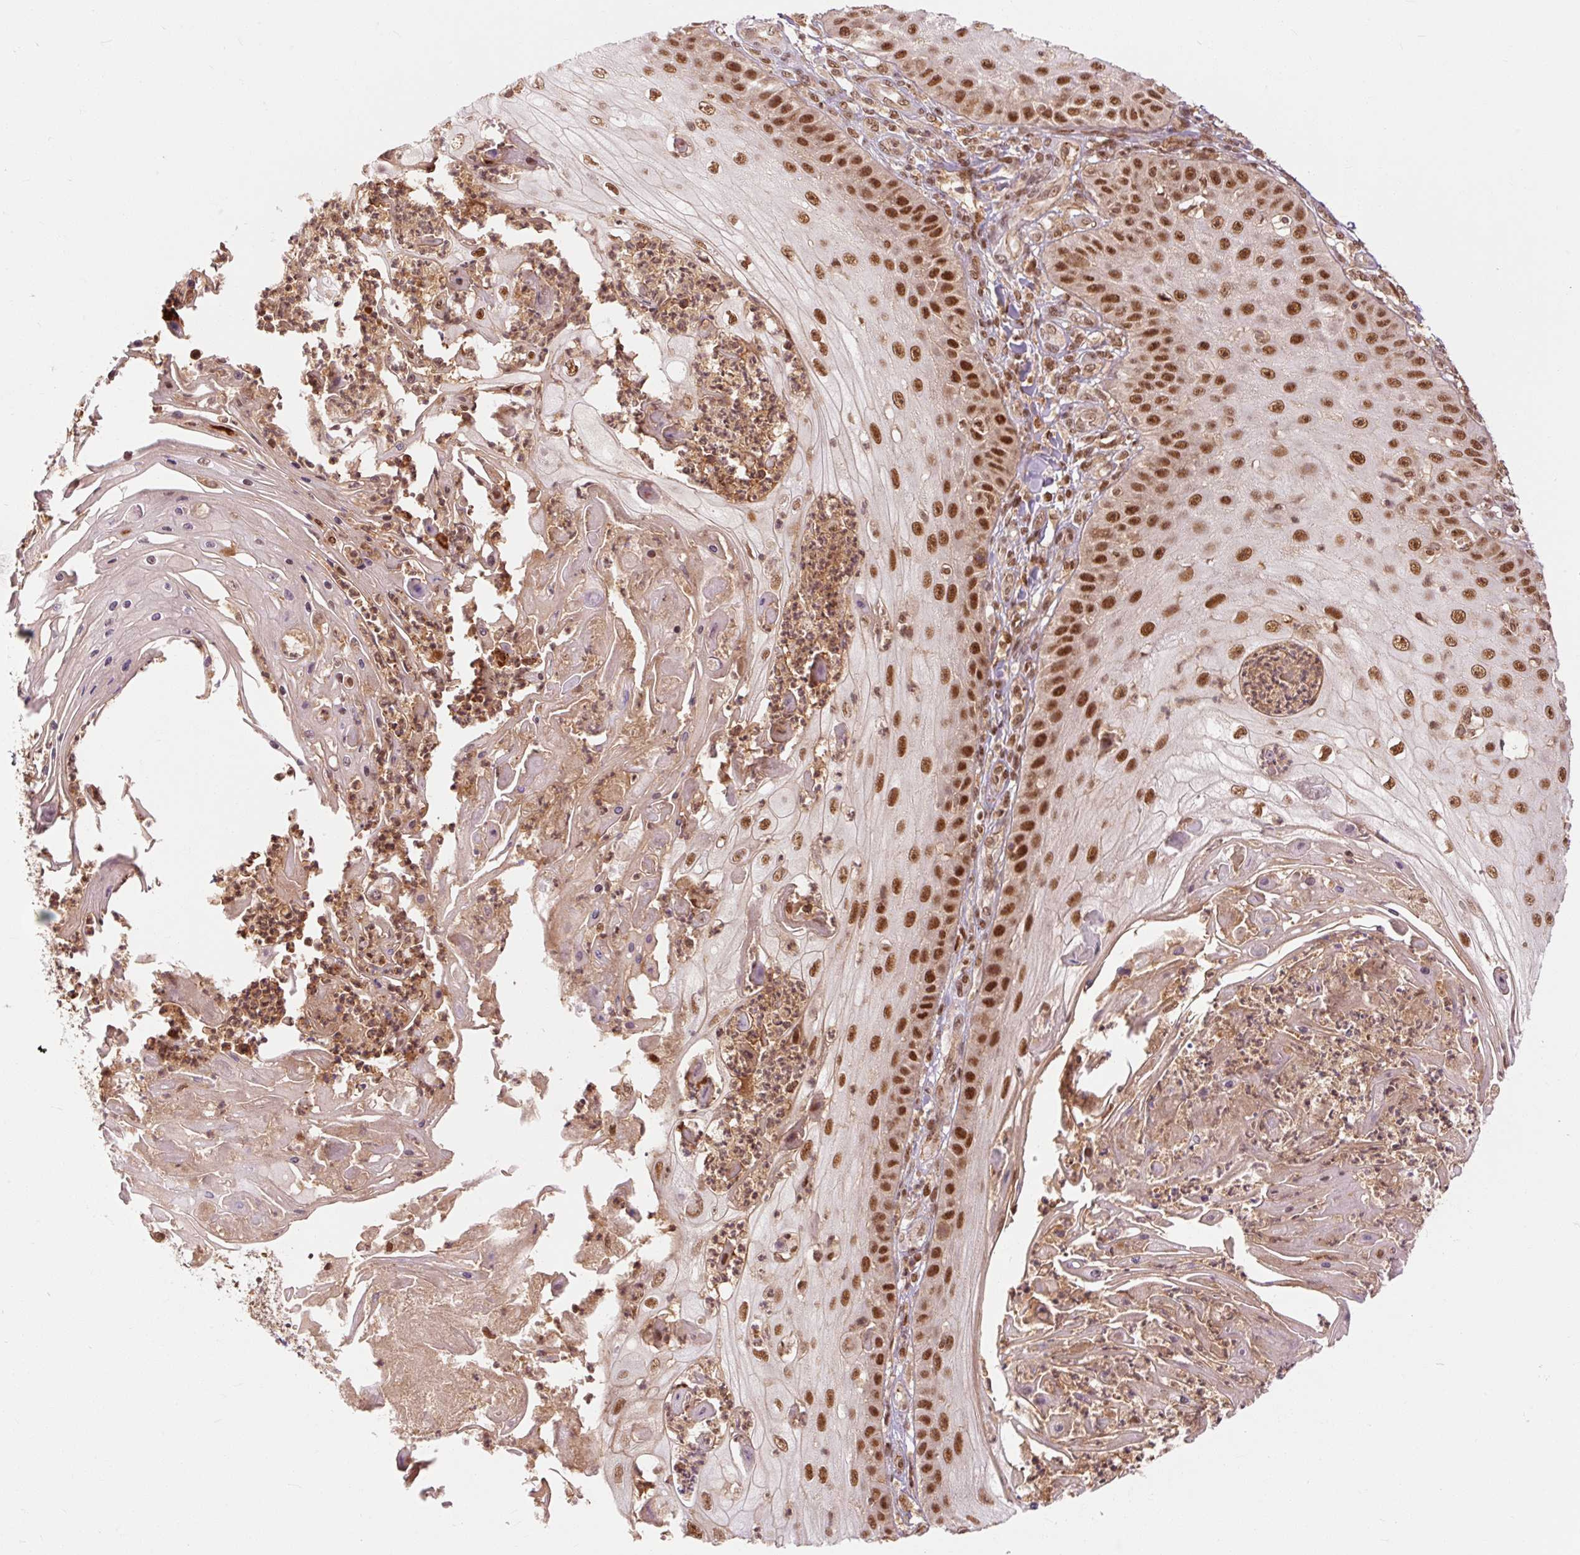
{"staining": {"intensity": "strong", "quantity": ">75%", "location": "nuclear"}, "tissue": "skin cancer", "cell_type": "Tumor cells", "image_type": "cancer", "snomed": [{"axis": "morphology", "description": "Squamous cell carcinoma, NOS"}, {"axis": "topography", "description": "Skin"}], "caption": "The histopathology image displays staining of skin squamous cell carcinoma, revealing strong nuclear protein expression (brown color) within tumor cells.", "gene": "CSTF1", "patient": {"sex": "male", "age": 70}}